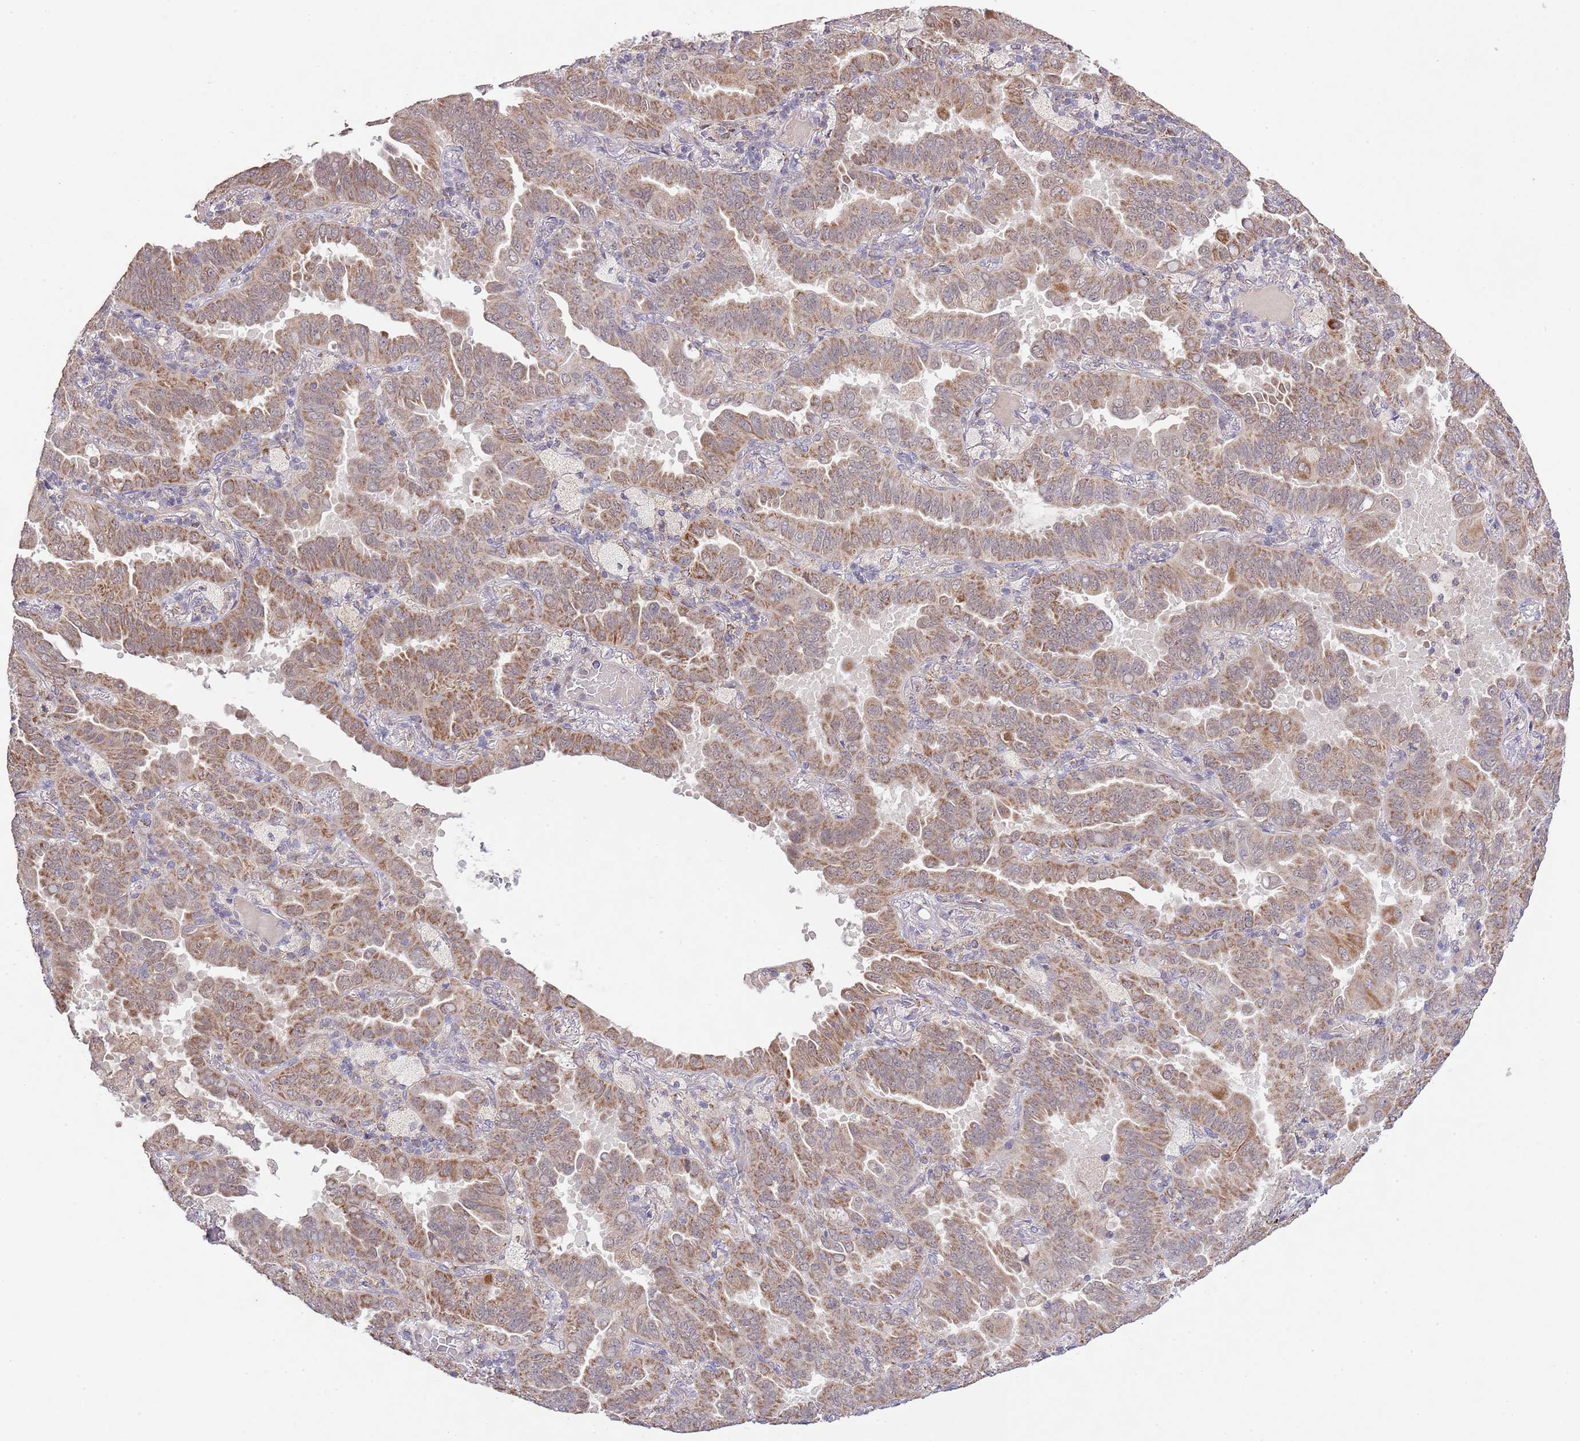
{"staining": {"intensity": "moderate", "quantity": ">75%", "location": "cytoplasmic/membranous"}, "tissue": "lung cancer", "cell_type": "Tumor cells", "image_type": "cancer", "snomed": [{"axis": "morphology", "description": "Adenocarcinoma, NOS"}, {"axis": "topography", "description": "Lung"}], "caption": "This micrograph demonstrates immunohistochemistry (IHC) staining of lung adenocarcinoma, with medium moderate cytoplasmic/membranous expression in about >75% of tumor cells.", "gene": "IVD", "patient": {"sex": "male", "age": 64}}